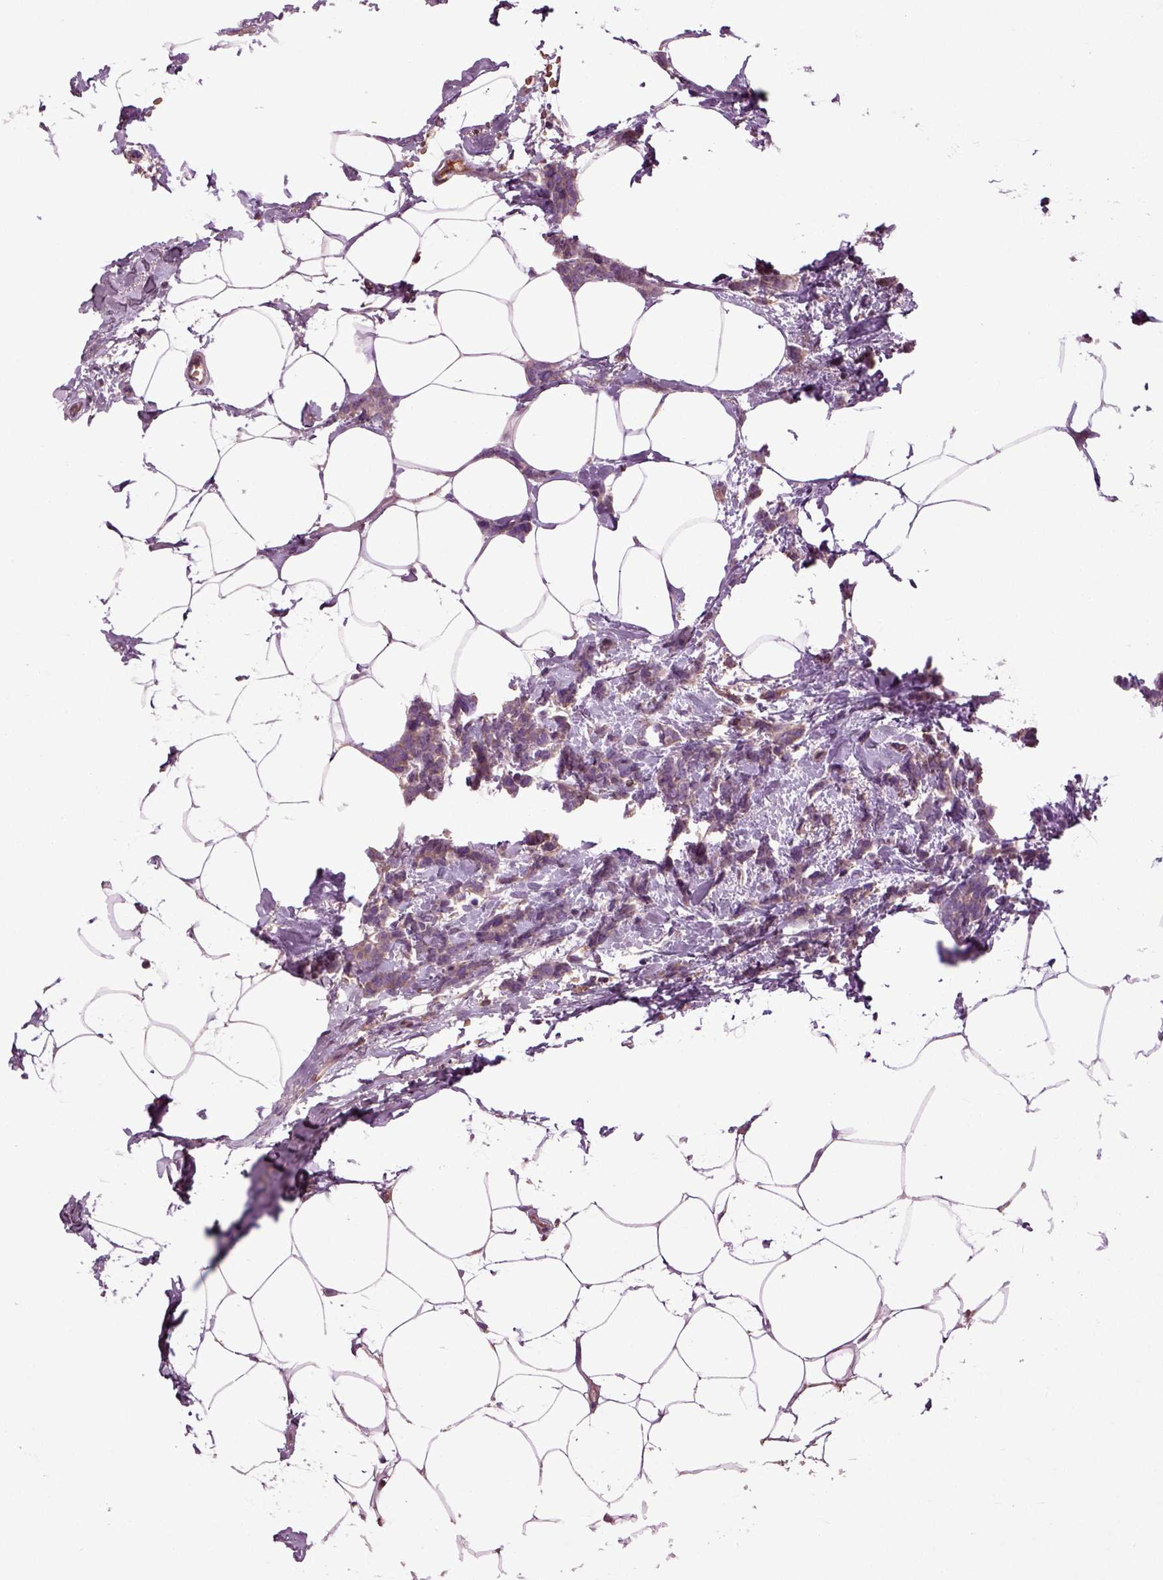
{"staining": {"intensity": "weak", "quantity": ">75%", "location": "cytoplasmic/membranous"}, "tissue": "breast cancer", "cell_type": "Tumor cells", "image_type": "cancer", "snomed": [{"axis": "morphology", "description": "Duct carcinoma"}, {"axis": "topography", "description": "Breast"}], "caption": "Weak cytoplasmic/membranous positivity is appreciated in about >75% of tumor cells in breast intraductal carcinoma.", "gene": "SPON1", "patient": {"sex": "female", "age": 40}}